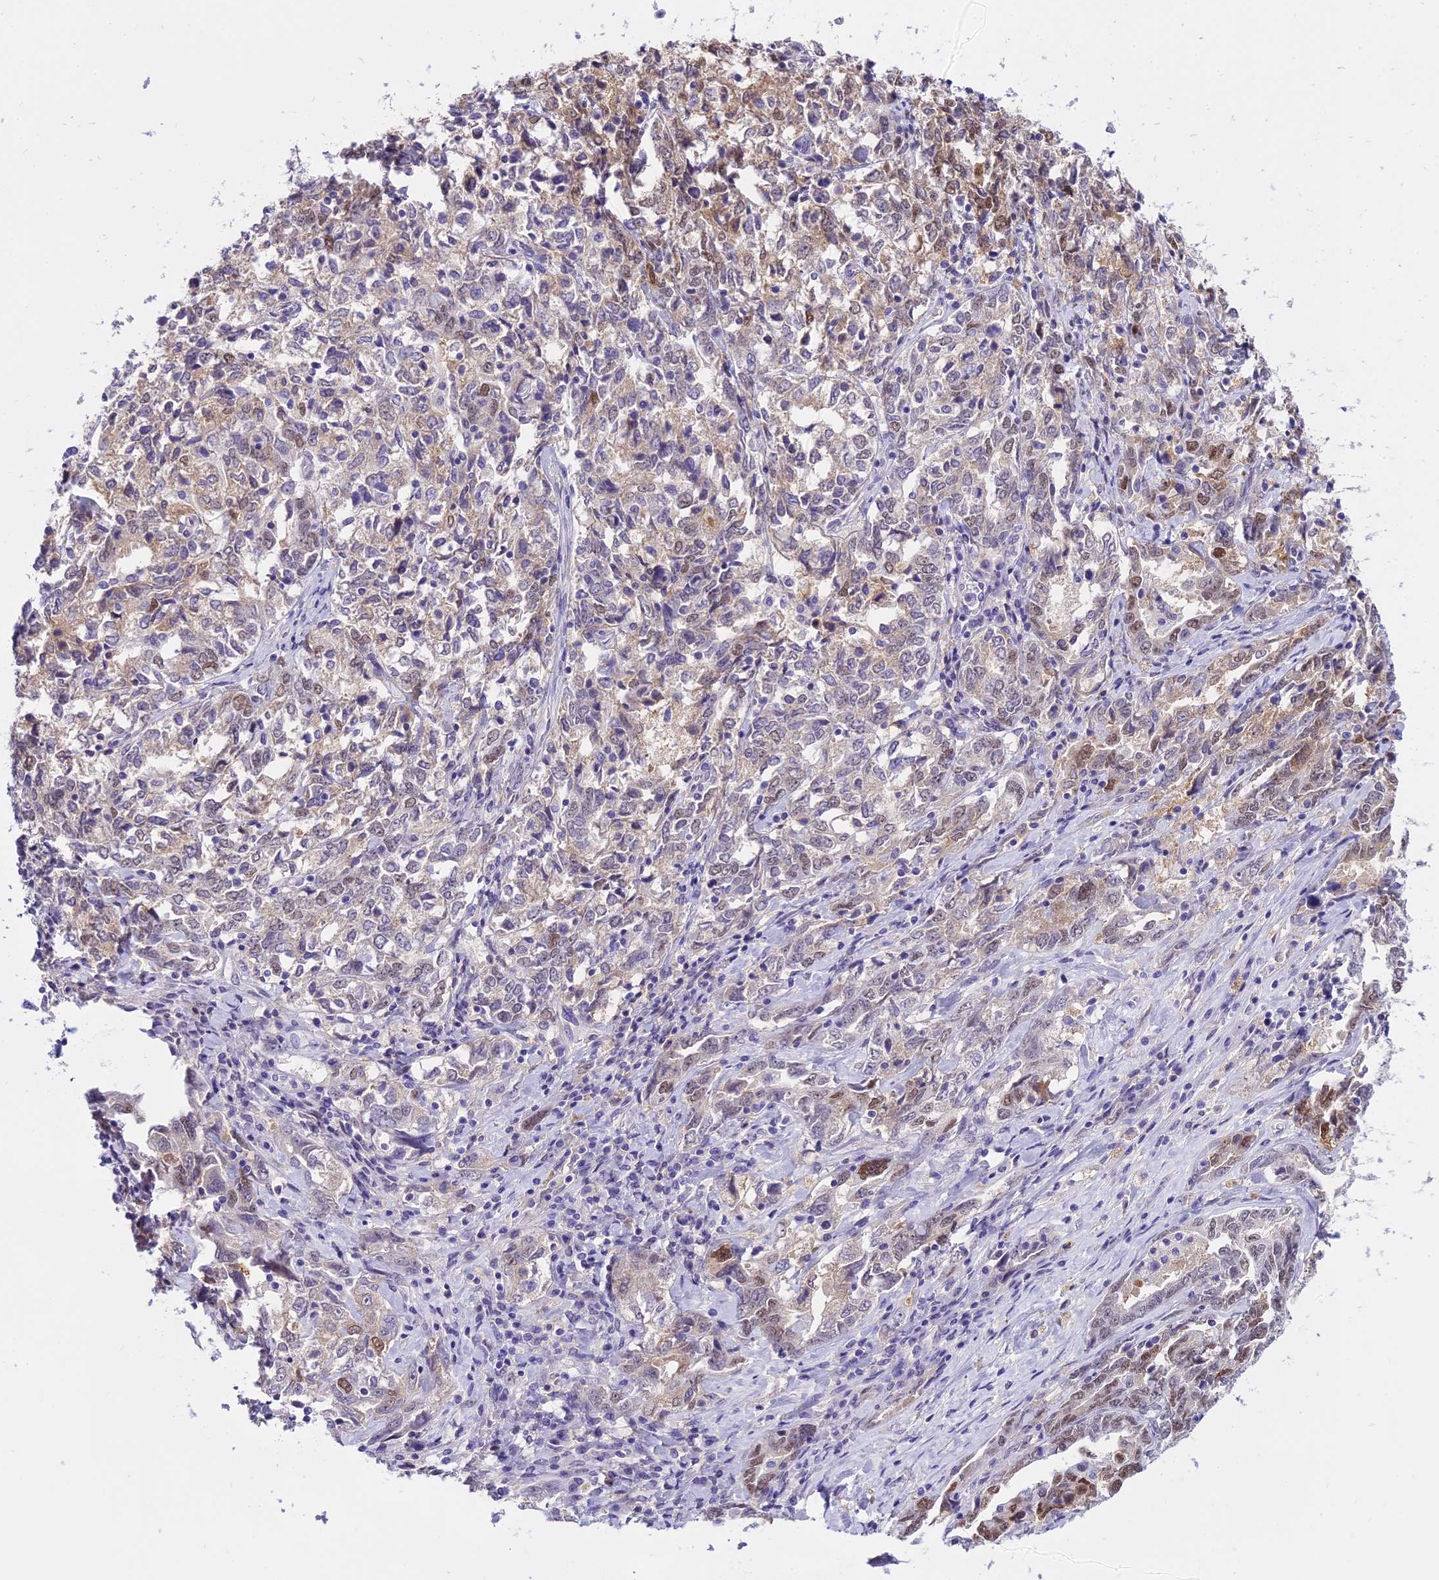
{"staining": {"intensity": "moderate", "quantity": "25%-75%", "location": "nuclear"}, "tissue": "ovarian cancer", "cell_type": "Tumor cells", "image_type": "cancer", "snomed": [{"axis": "morphology", "description": "Carcinoma, endometroid"}, {"axis": "topography", "description": "Ovary"}], "caption": "Brown immunohistochemical staining in human endometroid carcinoma (ovarian) displays moderate nuclear positivity in approximately 25%-75% of tumor cells.", "gene": "MAT2A", "patient": {"sex": "female", "age": 62}}